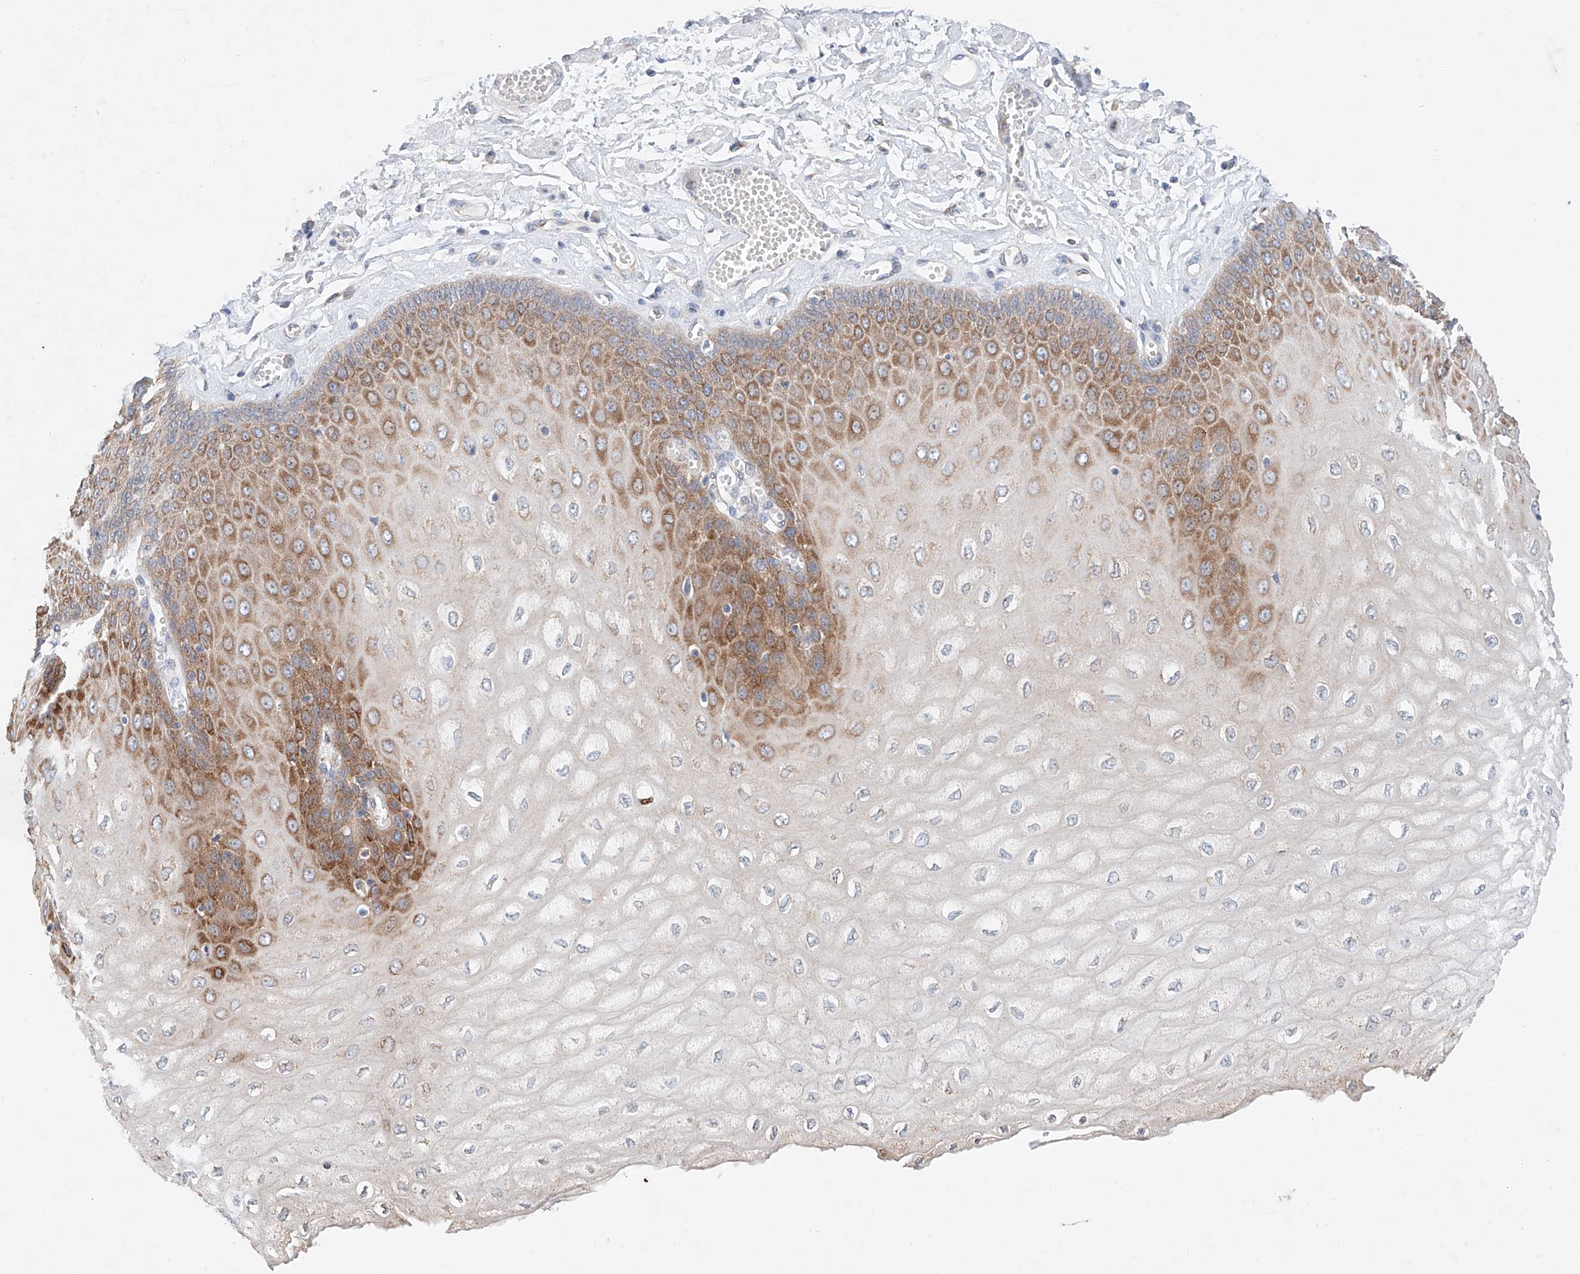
{"staining": {"intensity": "moderate", "quantity": "25%-75%", "location": "cytoplasmic/membranous"}, "tissue": "esophagus", "cell_type": "Squamous epithelial cells", "image_type": "normal", "snomed": [{"axis": "morphology", "description": "Normal tissue, NOS"}, {"axis": "topography", "description": "Esophagus"}], "caption": "Esophagus was stained to show a protein in brown. There is medium levels of moderate cytoplasmic/membranous expression in approximately 25%-75% of squamous epithelial cells. The protein of interest is shown in brown color, while the nuclei are stained blue.", "gene": "FASTK", "patient": {"sex": "male", "age": 60}}